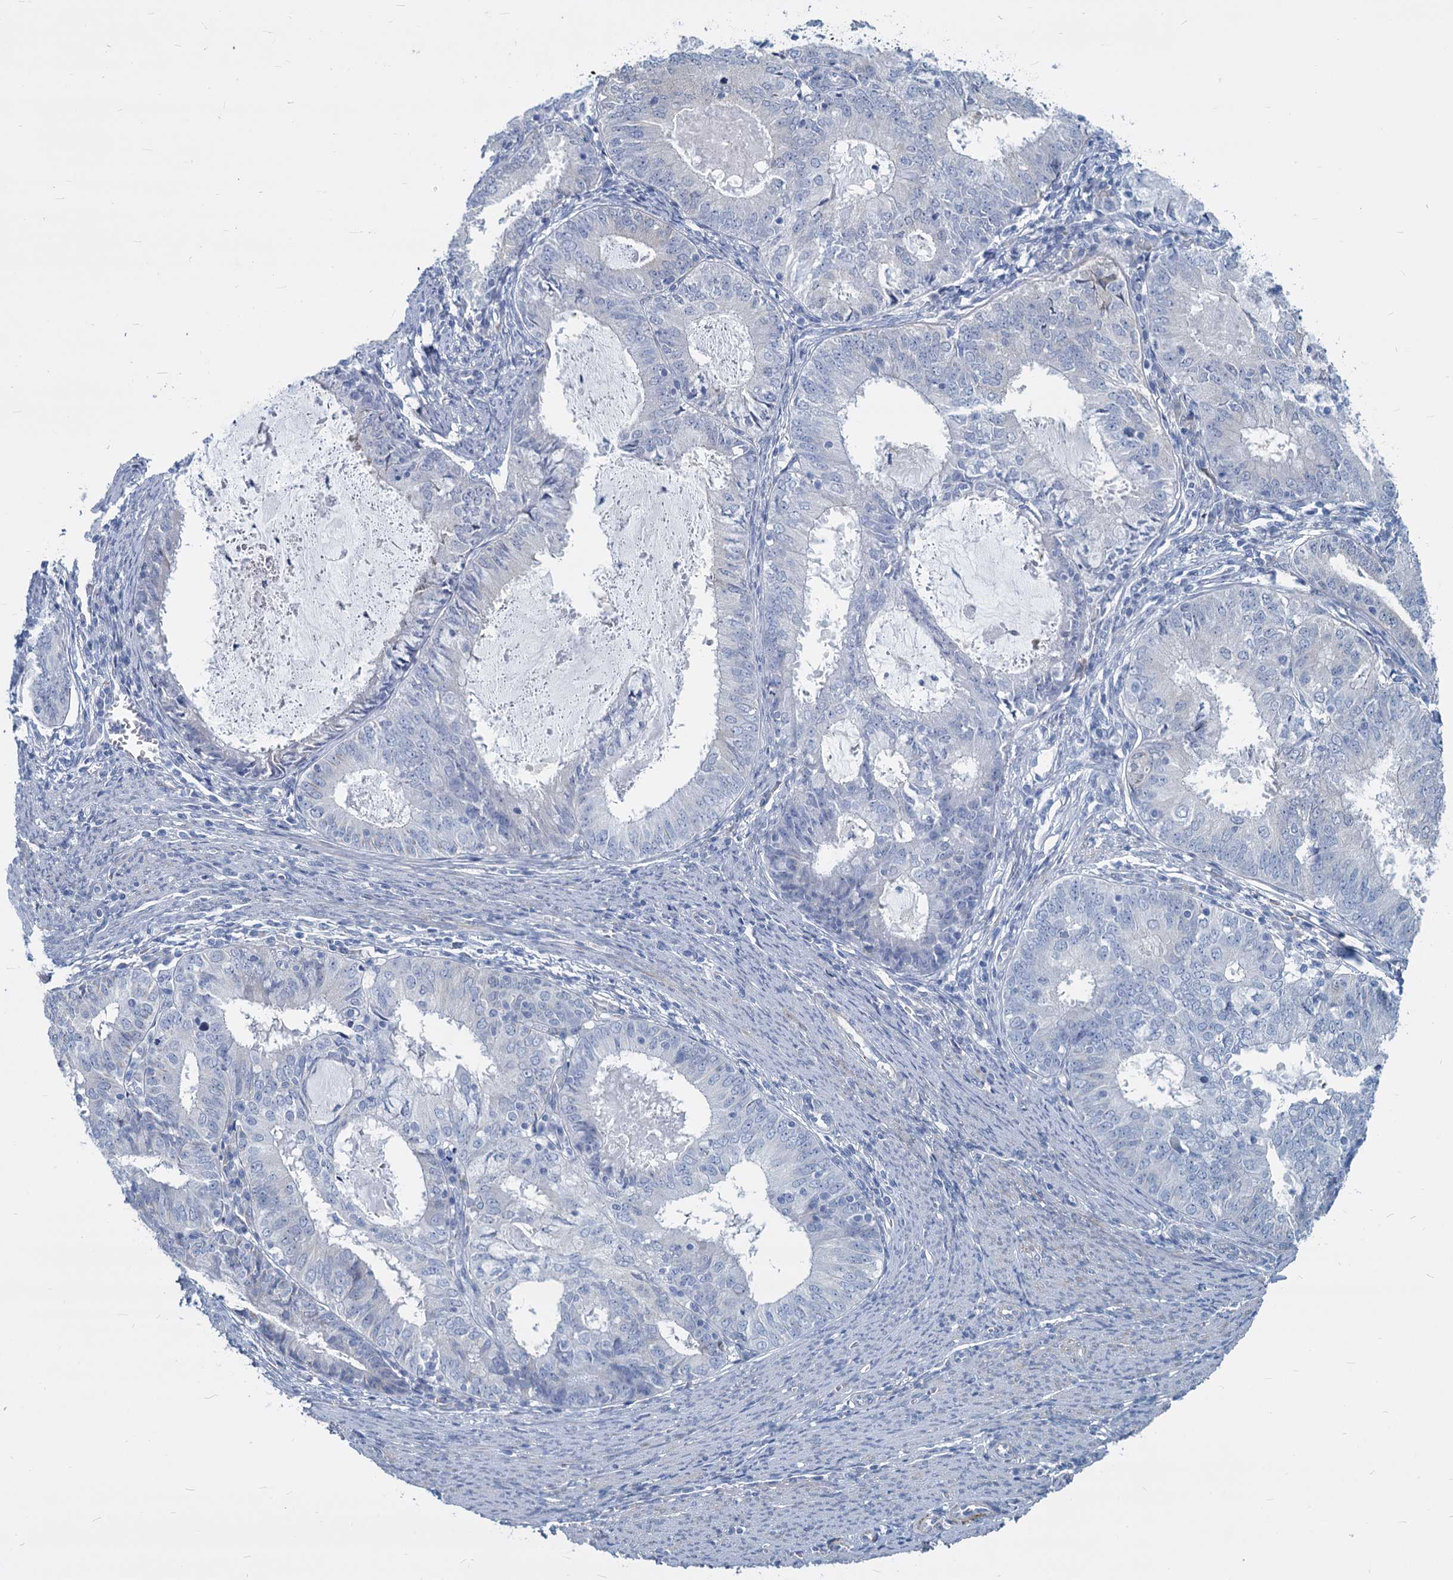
{"staining": {"intensity": "negative", "quantity": "none", "location": "none"}, "tissue": "endometrial cancer", "cell_type": "Tumor cells", "image_type": "cancer", "snomed": [{"axis": "morphology", "description": "Adenocarcinoma, NOS"}, {"axis": "topography", "description": "Endometrium"}], "caption": "Endometrial cancer was stained to show a protein in brown. There is no significant expression in tumor cells.", "gene": "GSTM3", "patient": {"sex": "female", "age": 57}}